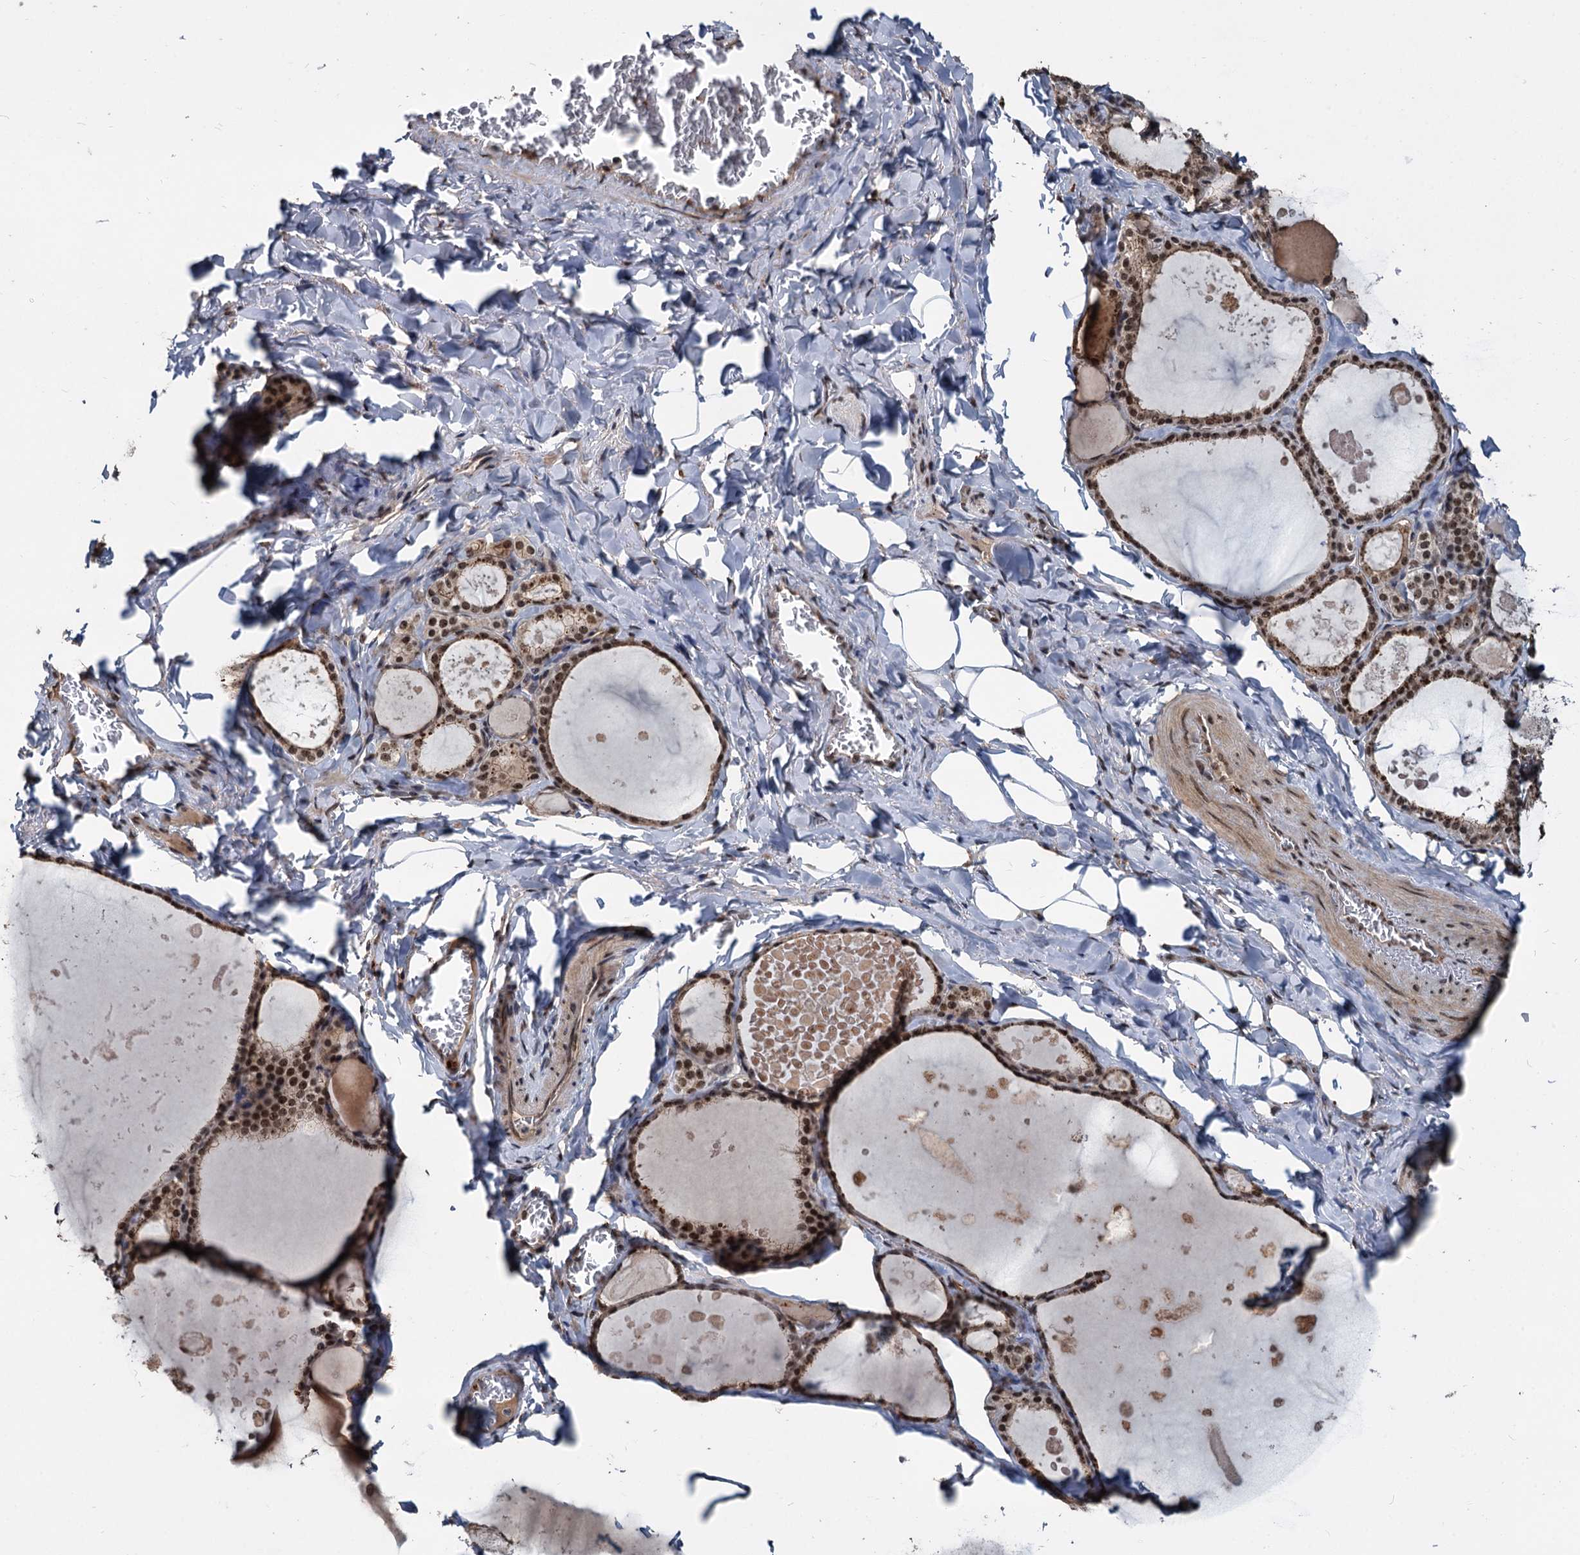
{"staining": {"intensity": "strong", "quantity": ">75%", "location": "nuclear"}, "tissue": "thyroid gland", "cell_type": "Glandular cells", "image_type": "normal", "snomed": [{"axis": "morphology", "description": "Normal tissue, NOS"}, {"axis": "topography", "description": "Thyroid gland"}], "caption": "Immunohistochemistry micrograph of normal thyroid gland stained for a protein (brown), which reveals high levels of strong nuclear staining in about >75% of glandular cells.", "gene": "FAM216B", "patient": {"sex": "male", "age": 56}}